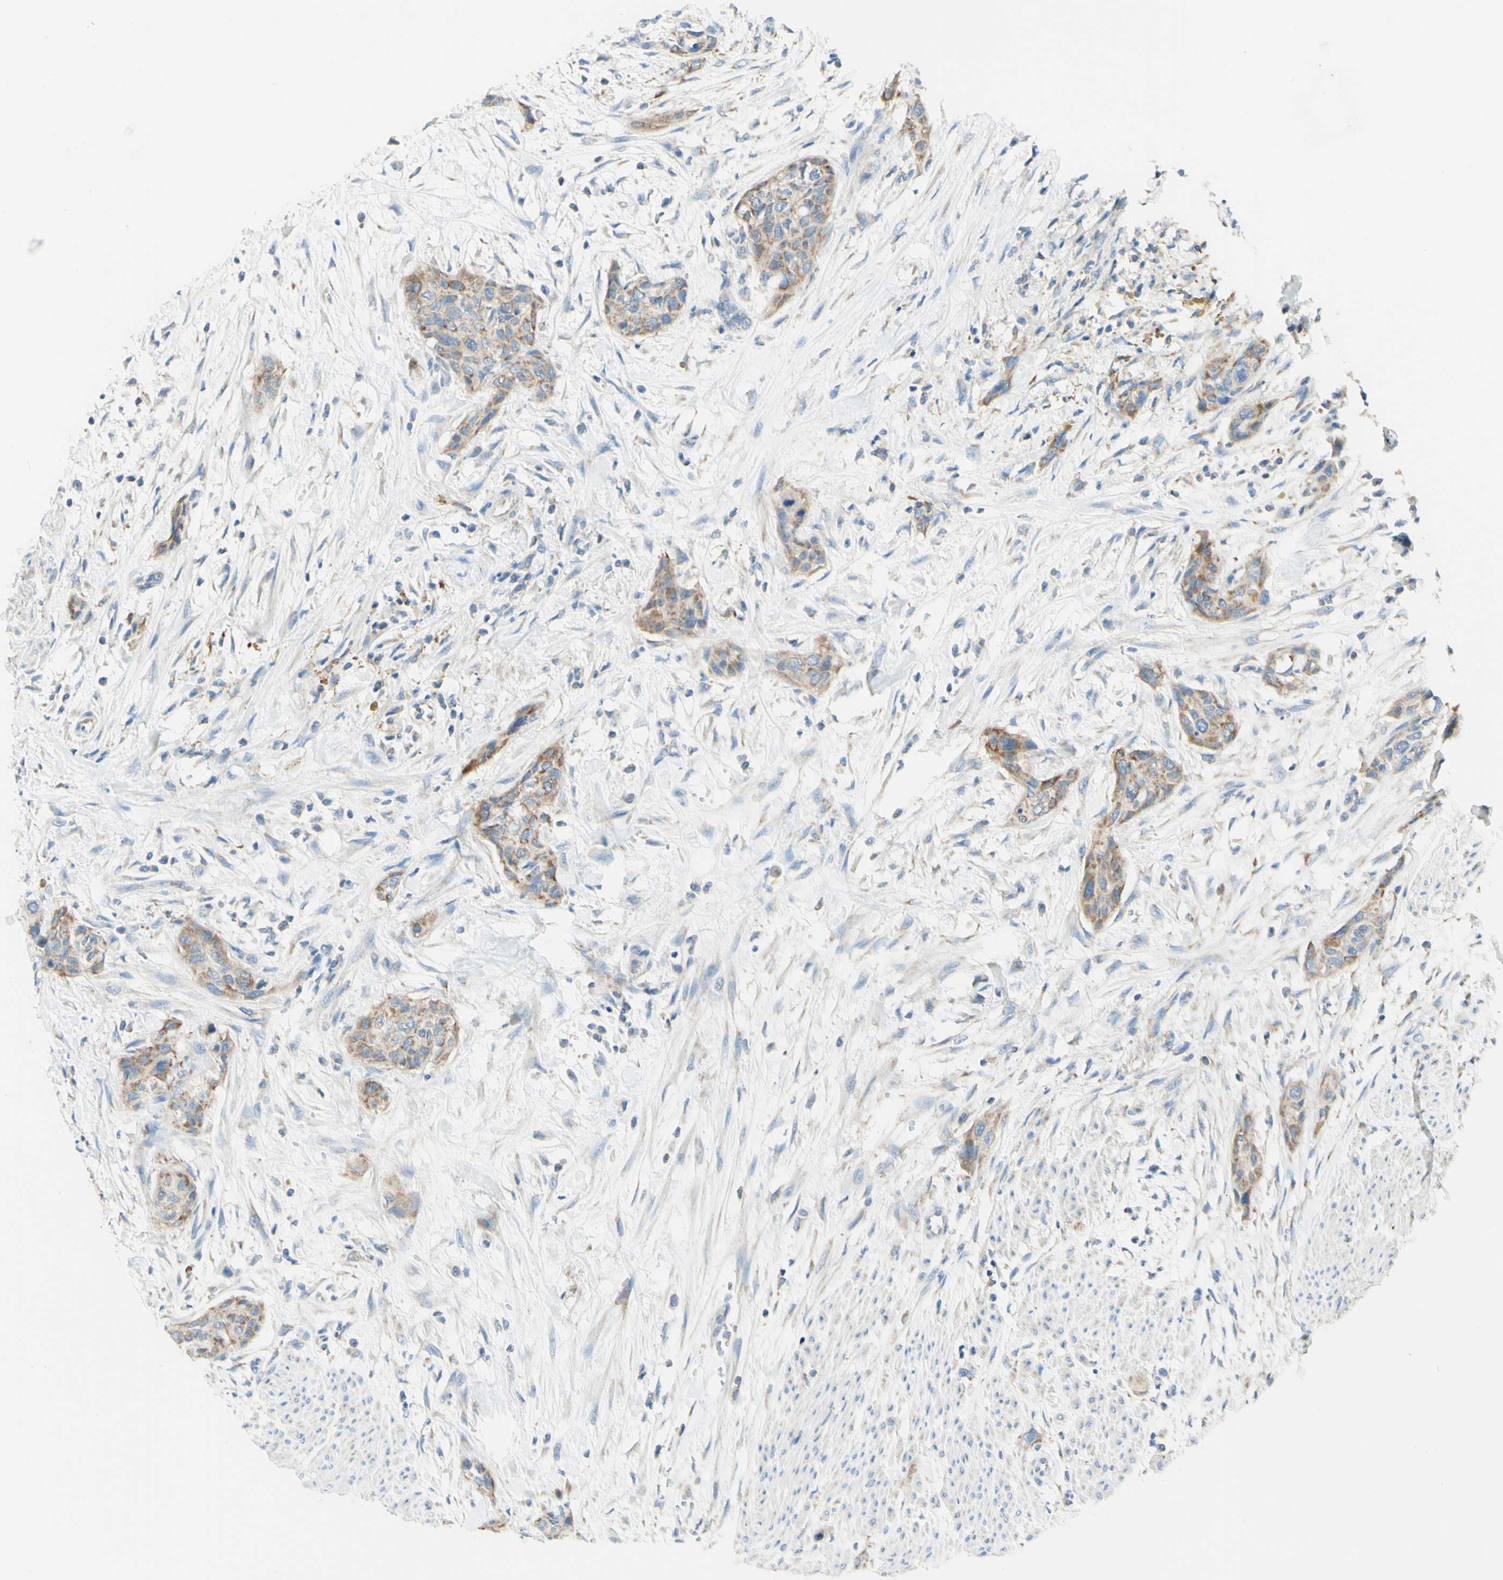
{"staining": {"intensity": "moderate", "quantity": ">75%", "location": "cytoplasmic/membranous"}, "tissue": "urothelial cancer", "cell_type": "Tumor cells", "image_type": "cancer", "snomed": [{"axis": "morphology", "description": "Urothelial carcinoma, High grade"}, {"axis": "topography", "description": "Urinary bladder"}], "caption": "IHC (DAB) staining of urothelial cancer shows moderate cytoplasmic/membranous protein positivity in approximately >75% of tumor cells.", "gene": "ARMC10", "patient": {"sex": "male", "age": 35}}